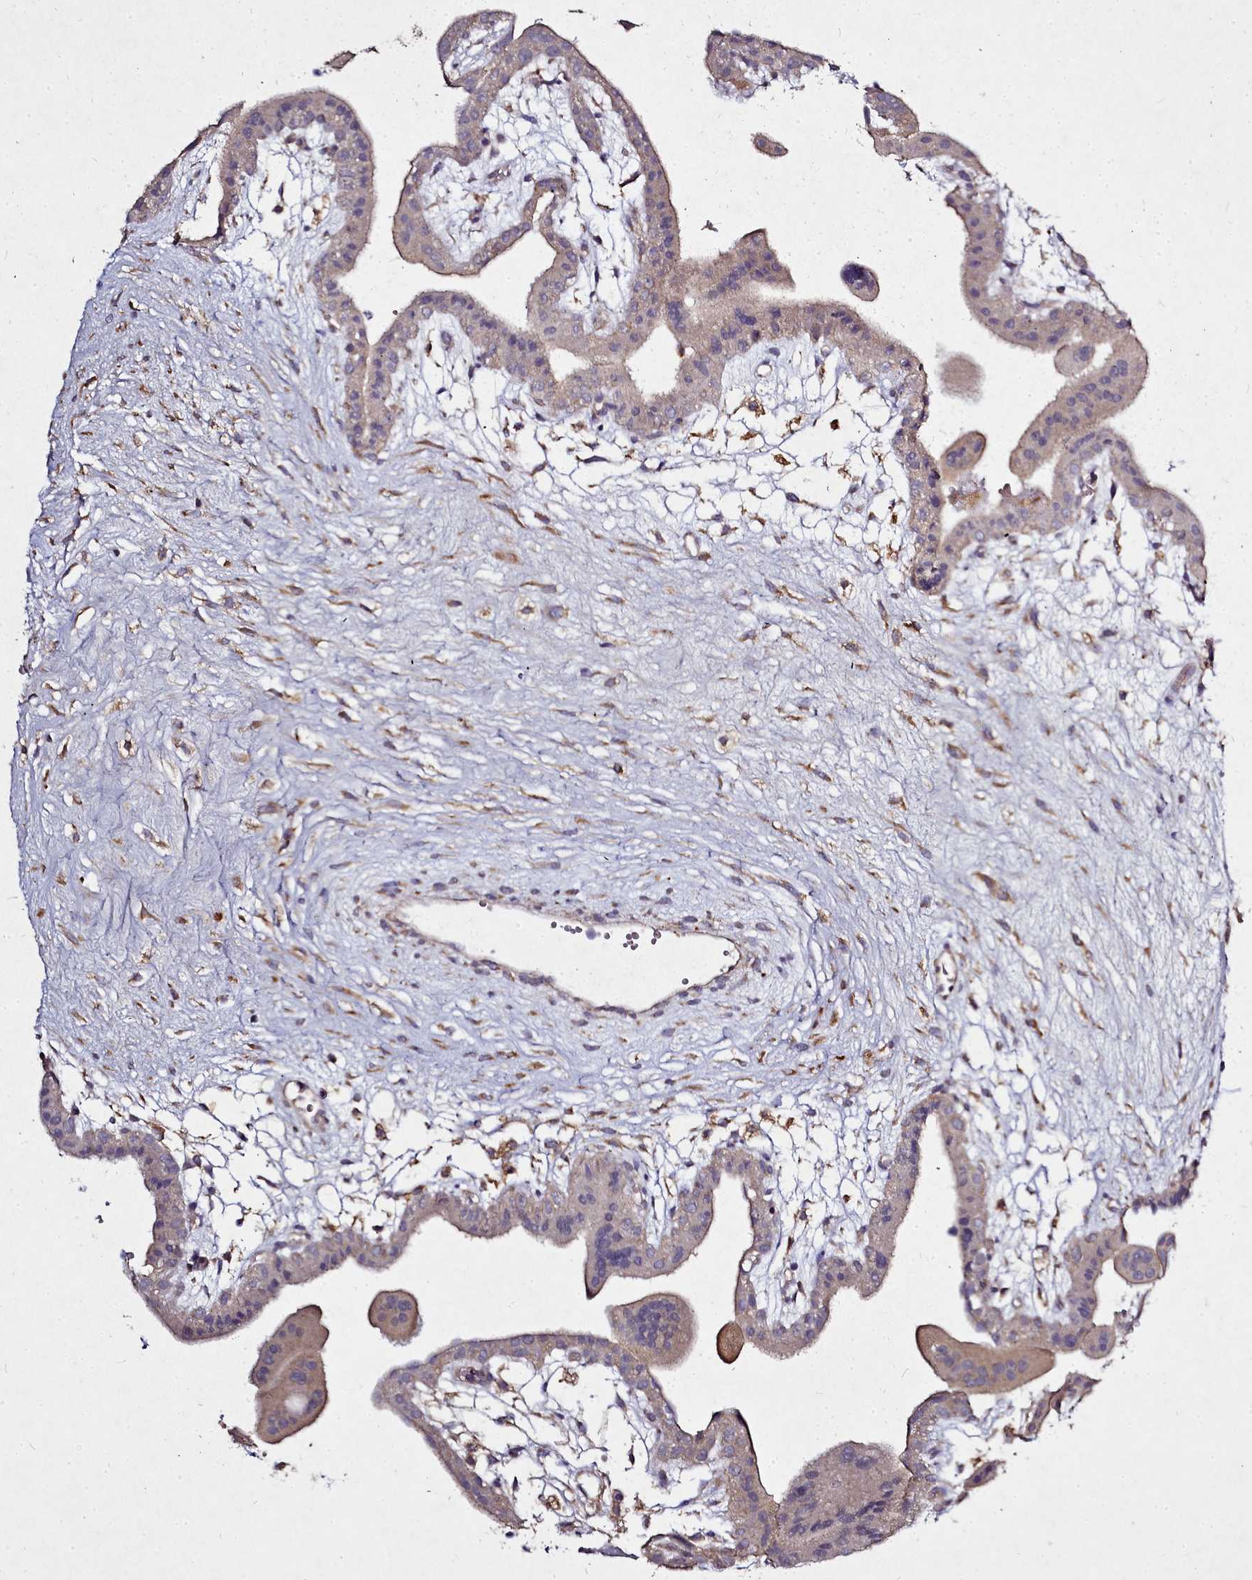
{"staining": {"intensity": "moderate", "quantity": ">75%", "location": "cytoplasmic/membranous"}, "tissue": "placenta", "cell_type": "Decidual cells", "image_type": "normal", "snomed": [{"axis": "morphology", "description": "Normal tissue, NOS"}, {"axis": "topography", "description": "Placenta"}], "caption": "Protein staining of normal placenta demonstrates moderate cytoplasmic/membranous expression in about >75% of decidual cells.", "gene": "NCKAP1L", "patient": {"sex": "female", "age": 18}}